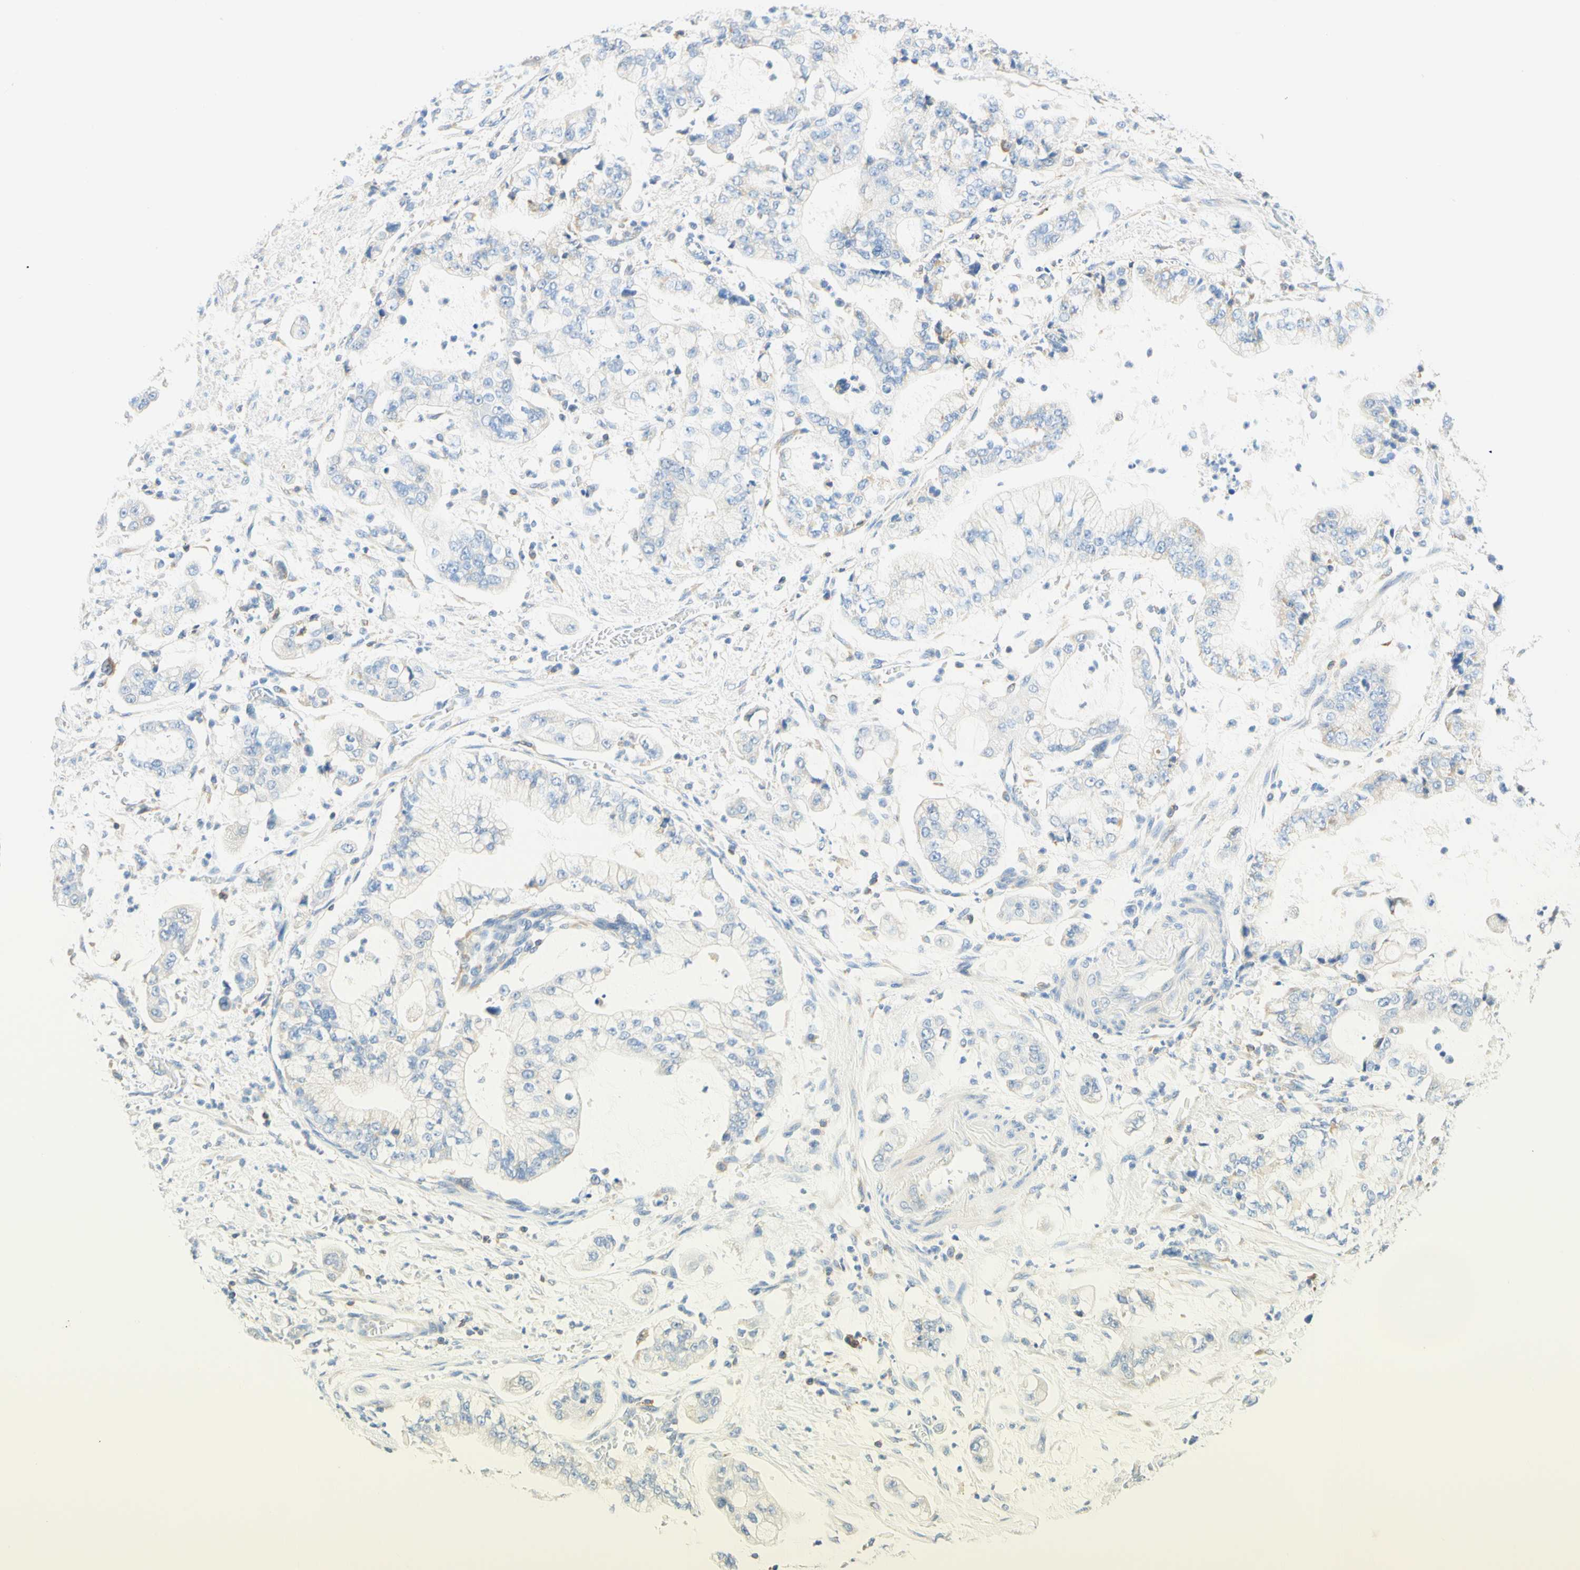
{"staining": {"intensity": "negative", "quantity": "none", "location": "none"}, "tissue": "stomach cancer", "cell_type": "Tumor cells", "image_type": "cancer", "snomed": [{"axis": "morphology", "description": "Adenocarcinoma, NOS"}, {"axis": "topography", "description": "Stomach"}], "caption": "Immunohistochemistry of human stomach cancer exhibits no expression in tumor cells.", "gene": "LAT", "patient": {"sex": "male", "age": 76}}